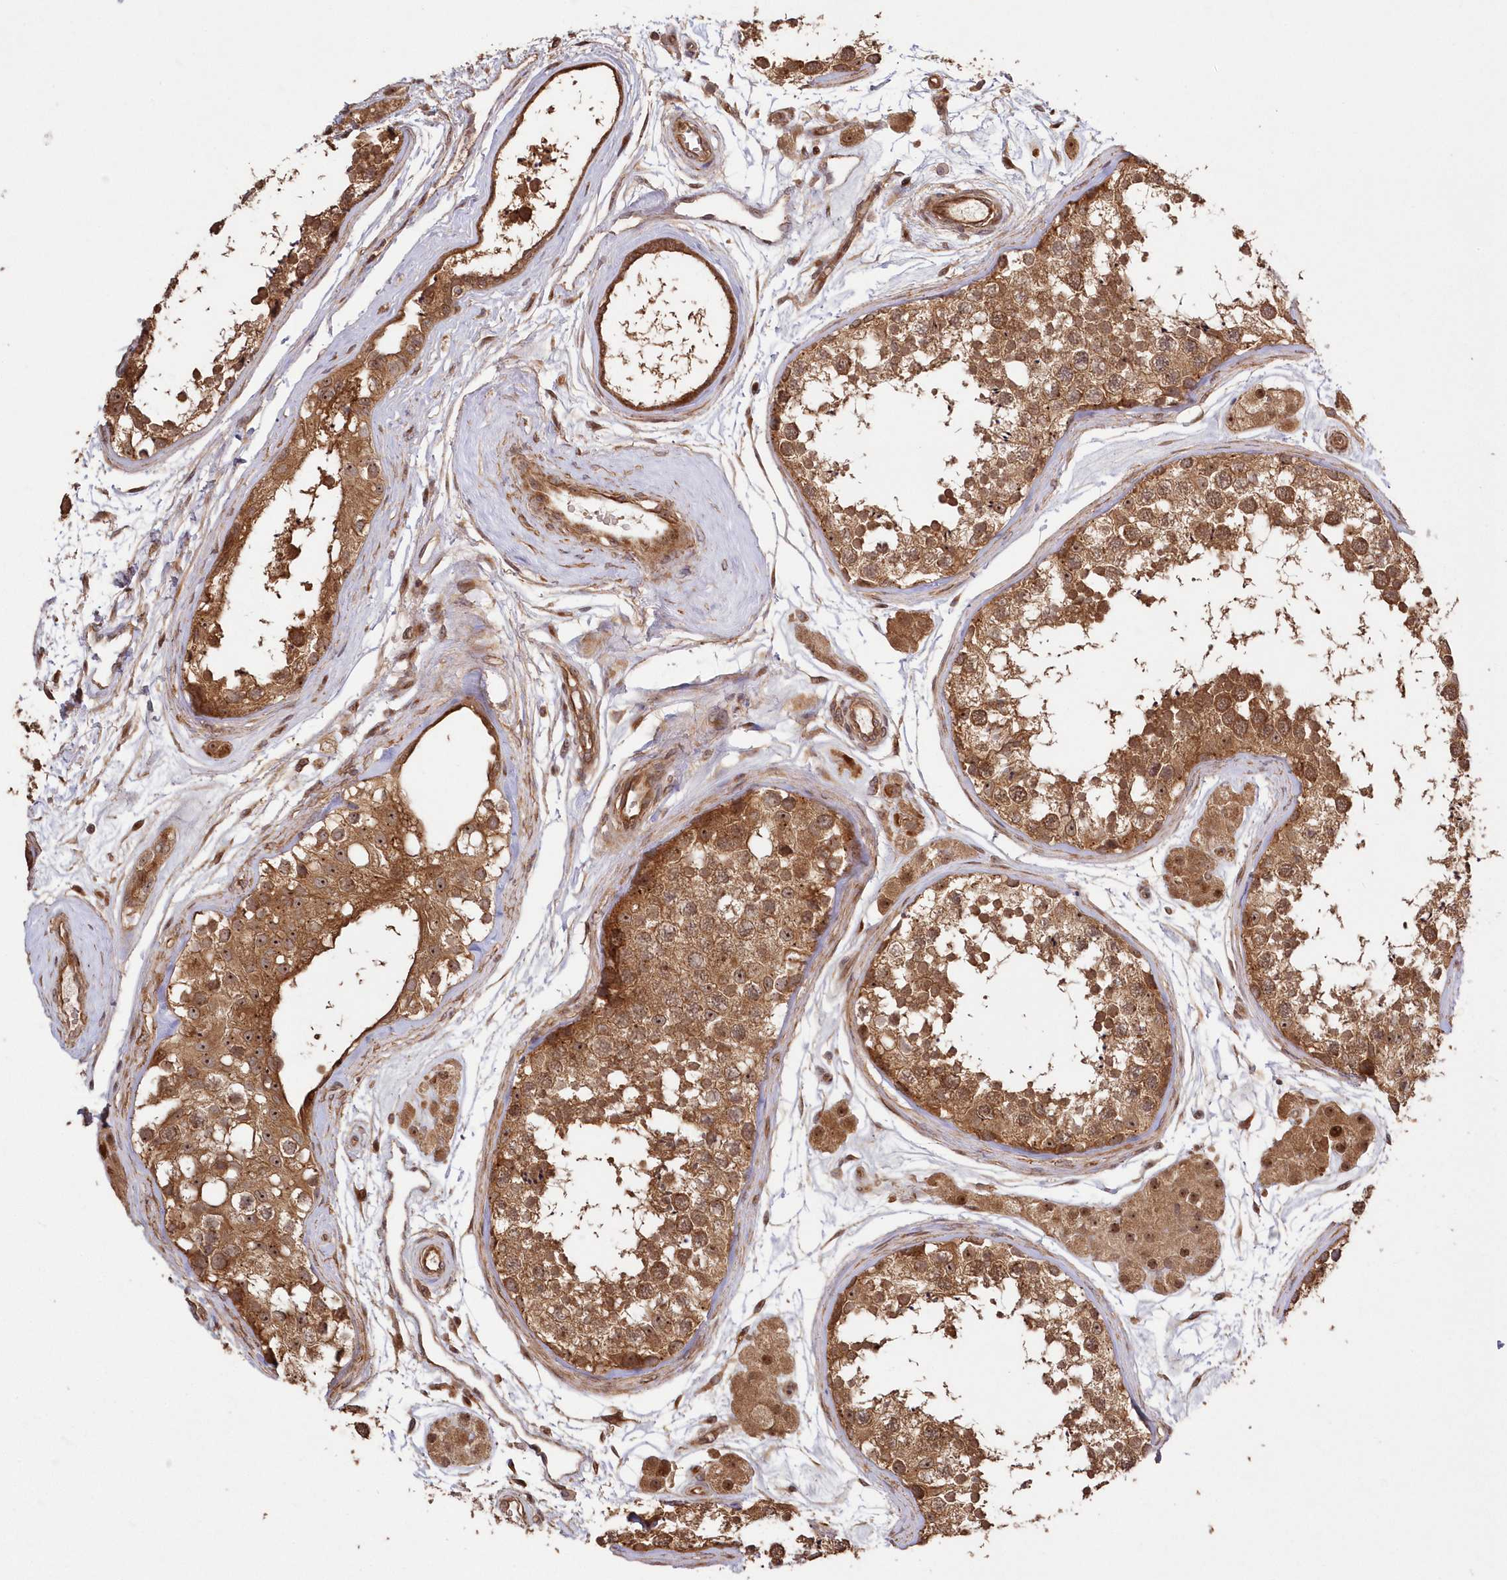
{"staining": {"intensity": "strong", "quantity": ">75%", "location": "cytoplasmic/membranous,nuclear"}, "tissue": "testis", "cell_type": "Cells in seminiferous ducts", "image_type": "normal", "snomed": [{"axis": "morphology", "description": "Normal tissue, NOS"}, {"axis": "topography", "description": "Testis"}], "caption": "Testis stained with DAB IHC exhibits high levels of strong cytoplasmic/membranous,nuclear expression in about >75% of cells in seminiferous ducts.", "gene": "TBCA", "patient": {"sex": "male", "age": 56}}